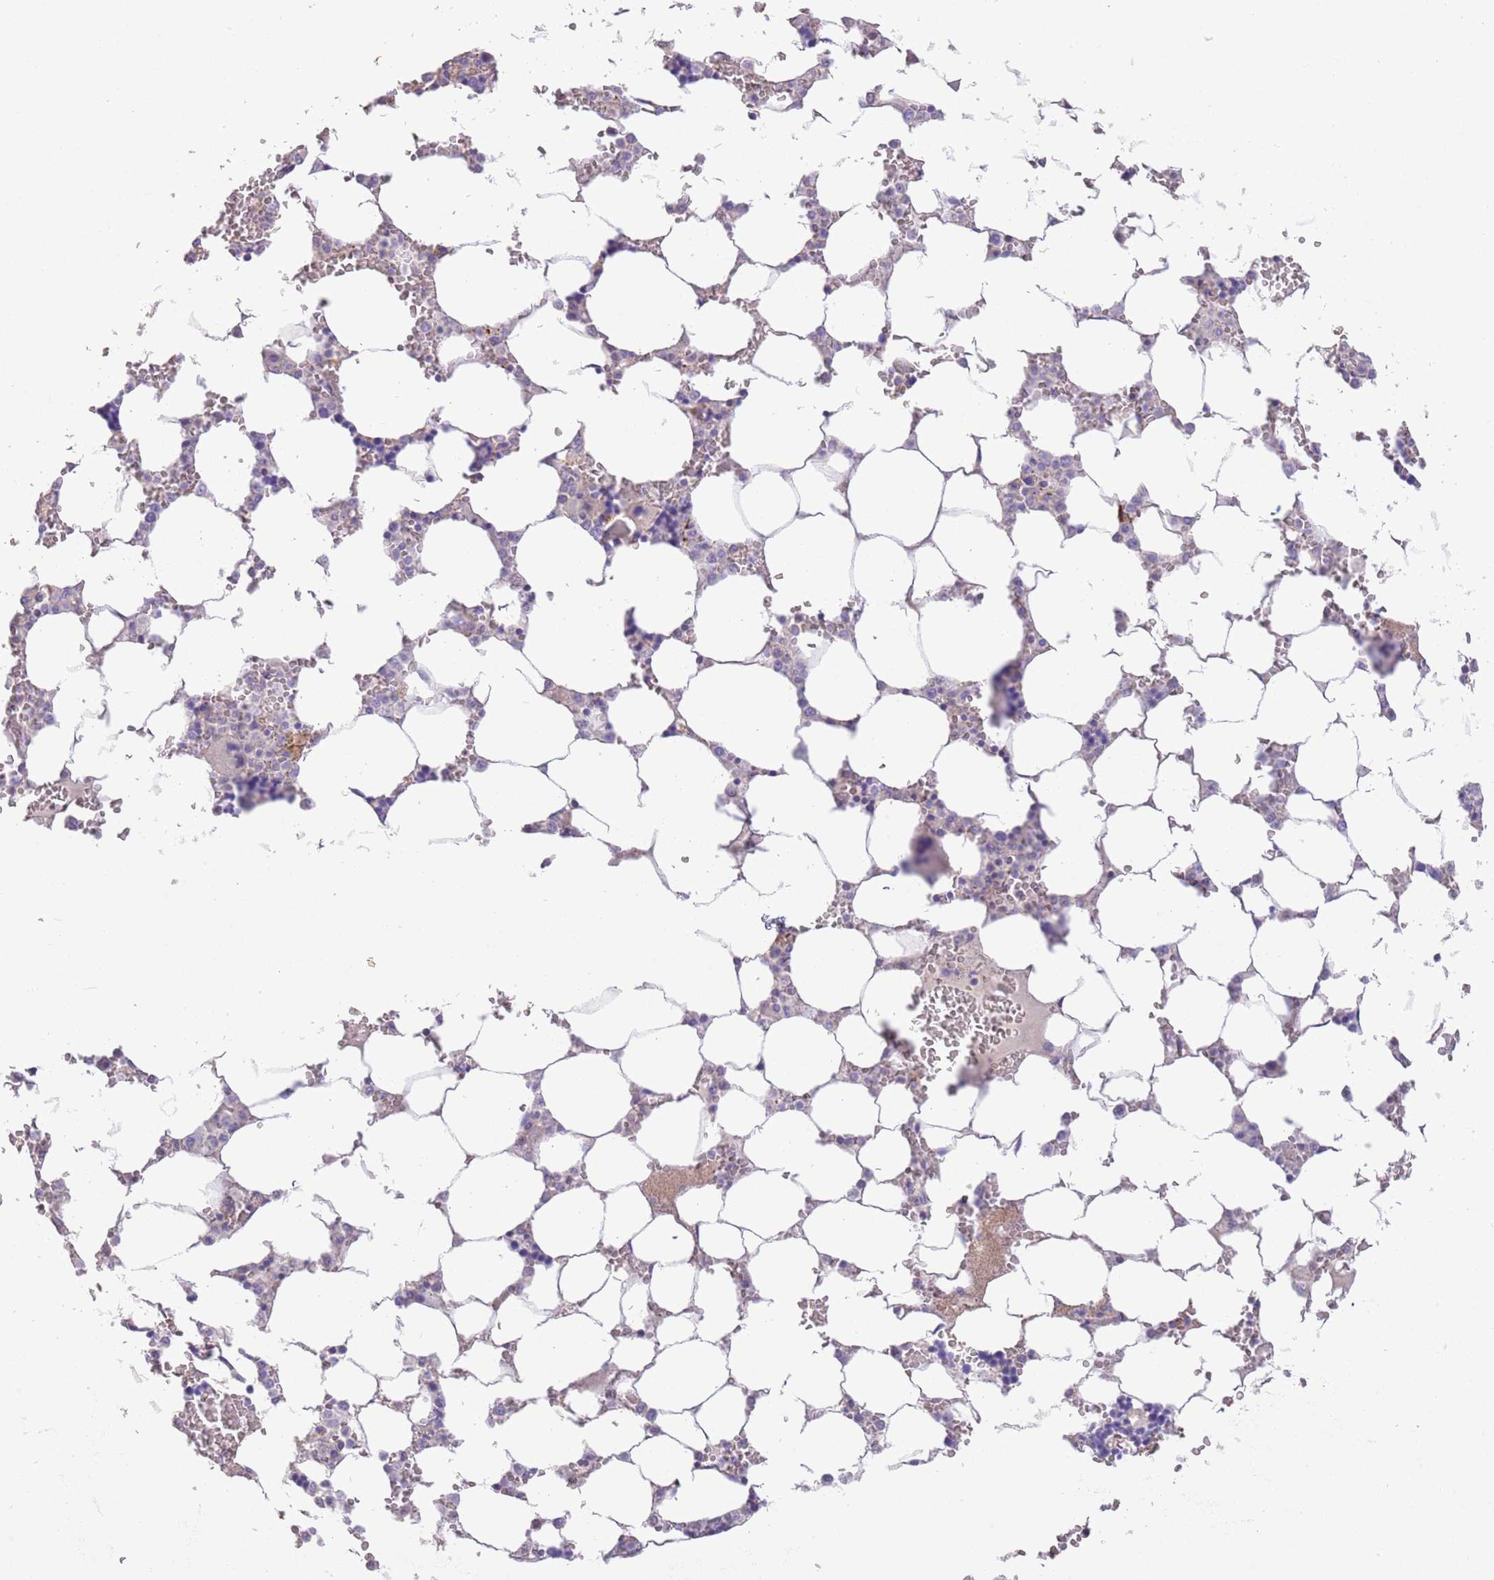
{"staining": {"intensity": "negative", "quantity": "none", "location": "none"}, "tissue": "bone marrow", "cell_type": "Hematopoietic cells", "image_type": "normal", "snomed": [{"axis": "morphology", "description": "Normal tissue, NOS"}, {"axis": "topography", "description": "Bone marrow"}], "caption": "IHC photomicrograph of normal bone marrow stained for a protein (brown), which reveals no staining in hematopoietic cells. (DAB immunohistochemistry (IHC) visualized using brightfield microscopy, high magnification).", "gene": "SFTPA1", "patient": {"sex": "male", "age": 64}}